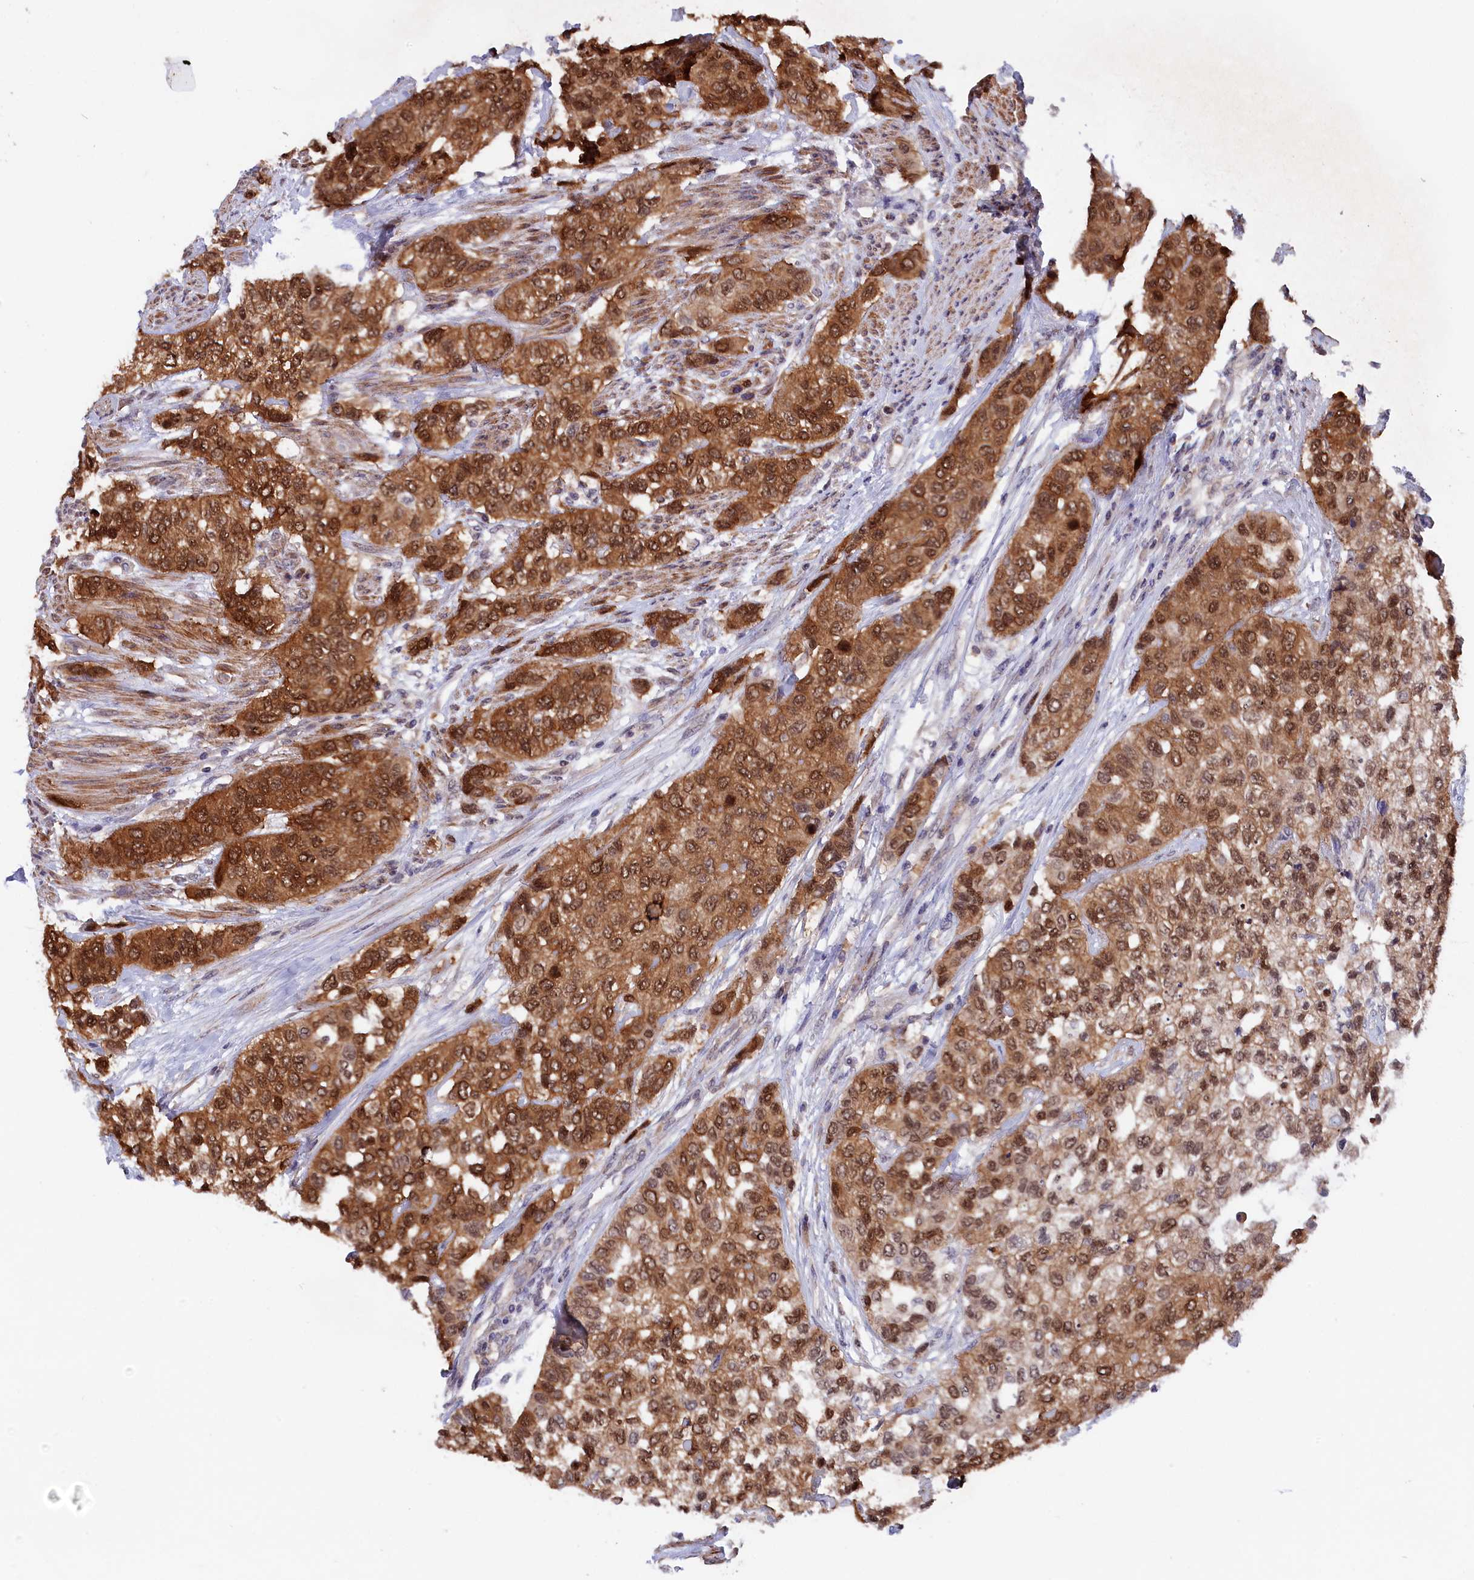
{"staining": {"intensity": "strong", "quantity": ">75%", "location": "cytoplasmic/membranous,nuclear"}, "tissue": "urothelial cancer", "cell_type": "Tumor cells", "image_type": "cancer", "snomed": [{"axis": "morphology", "description": "Normal tissue, NOS"}, {"axis": "morphology", "description": "Urothelial carcinoma, High grade"}, {"axis": "topography", "description": "Vascular tissue"}, {"axis": "topography", "description": "Urinary bladder"}], "caption": "Tumor cells demonstrate high levels of strong cytoplasmic/membranous and nuclear staining in about >75% of cells in urothelial carcinoma (high-grade). (brown staining indicates protein expression, while blue staining denotes nuclei).", "gene": "JPT2", "patient": {"sex": "female", "age": 56}}